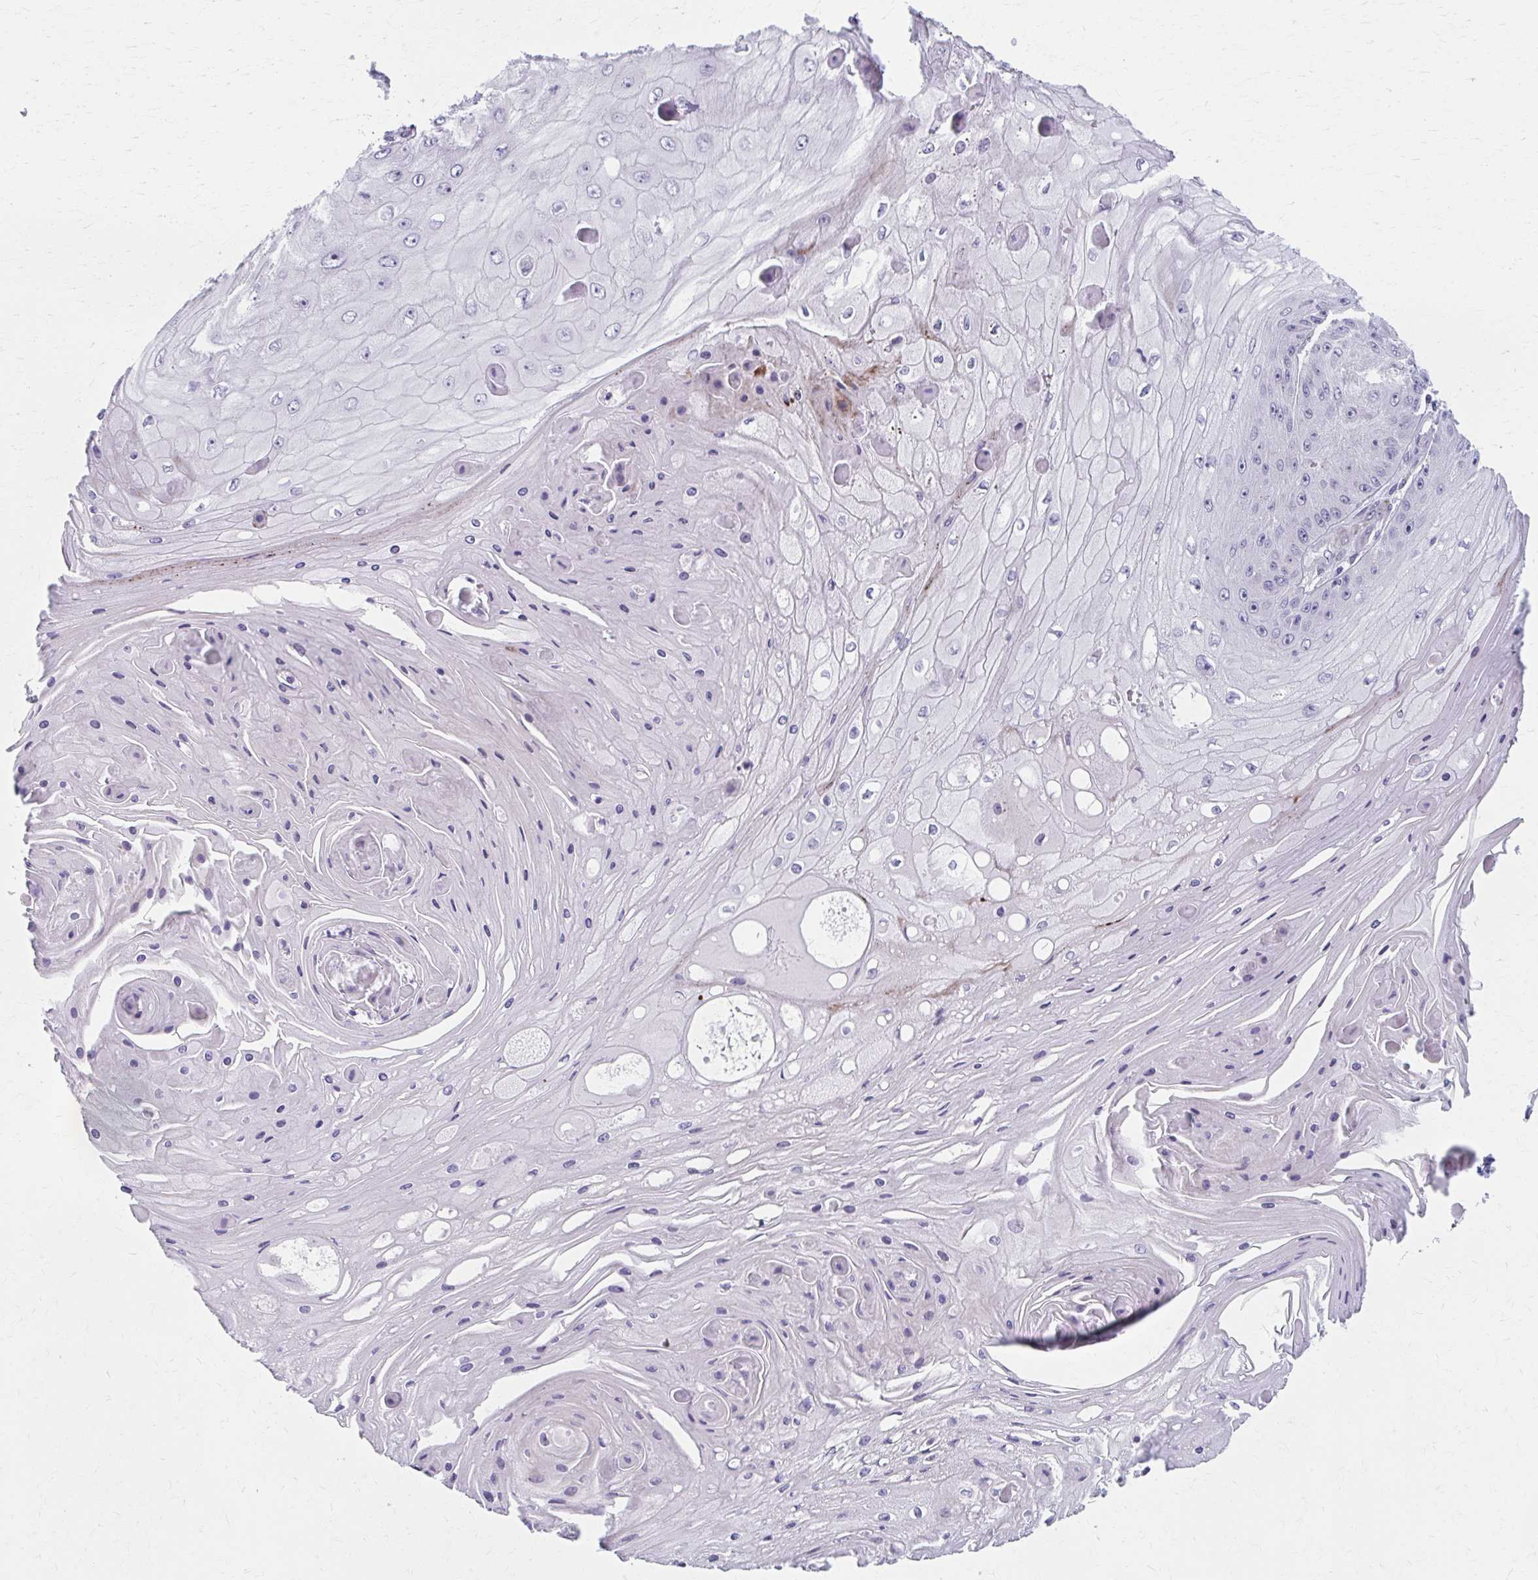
{"staining": {"intensity": "negative", "quantity": "none", "location": "none"}, "tissue": "skin cancer", "cell_type": "Tumor cells", "image_type": "cancer", "snomed": [{"axis": "morphology", "description": "Squamous cell carcinoma, NOS"}, {"axis": "topography", "description": "Skin"}], "caption": "DAB immunohistochemical staining of human squamous cell carcinoma (skin) shows no significant positivity in tumor cells.", "gene": "OLFM2", "patient": {"sex": "male", "age": 70}}